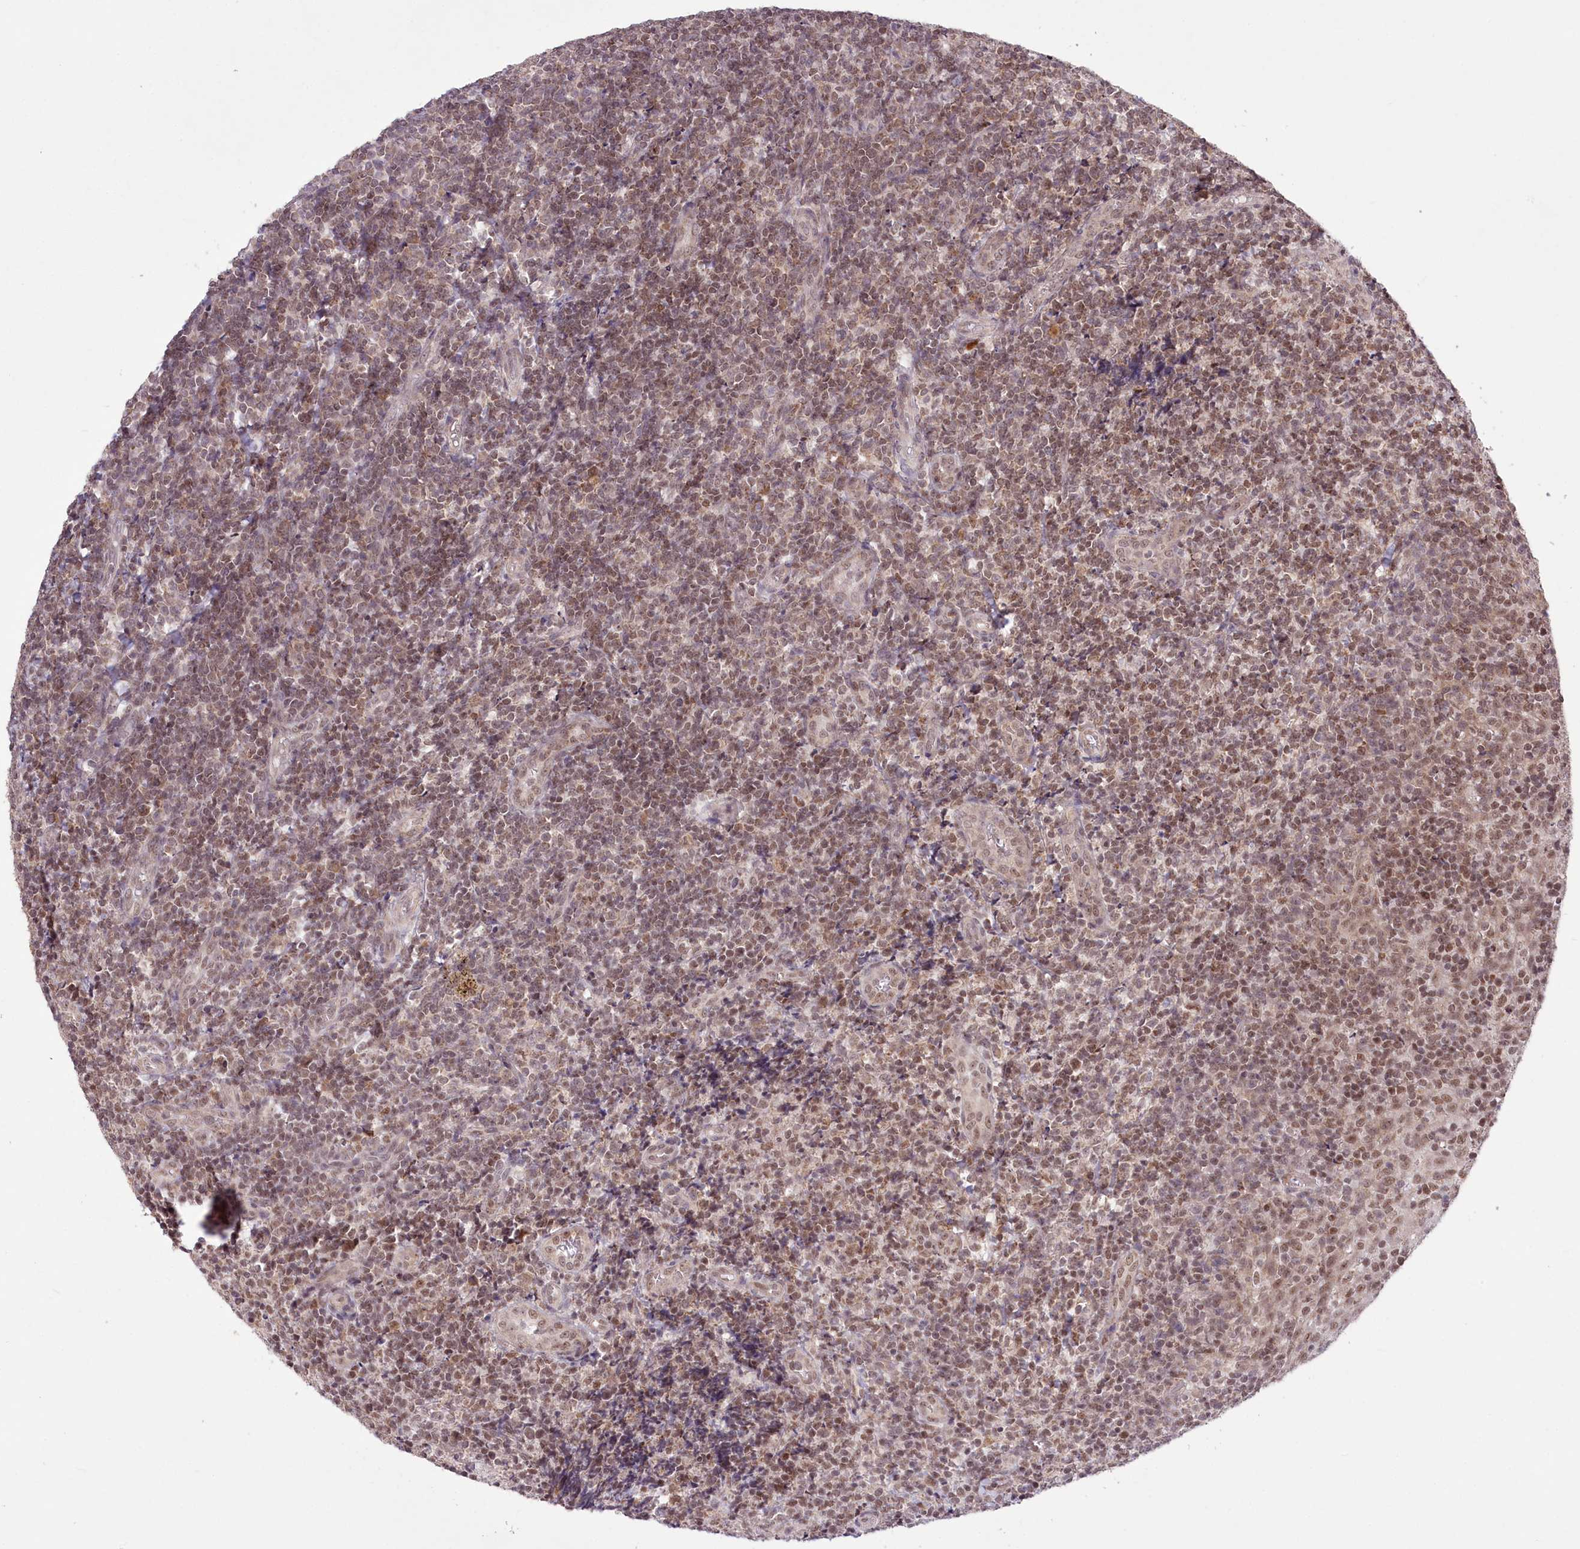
{"staining": {"intensity": "moderate", "quantity": ">75%", "location": "nuclear"}, "tissue": "tonsil", "cell_type": "Non-germinal center cells", "image_type": "normal", "snomed": [{"axis": "morphology", "description": "Normal tissue, NOS"}, {"axis": "topography", "description": "Tonsil"}], "caption": "Non-germinal center cells show medium levels of moderate nuclear expression in about >75% of cells in benign tonsil.", "gene": "ZMAT2", "patient": {"sex": "female", "age": 19}}